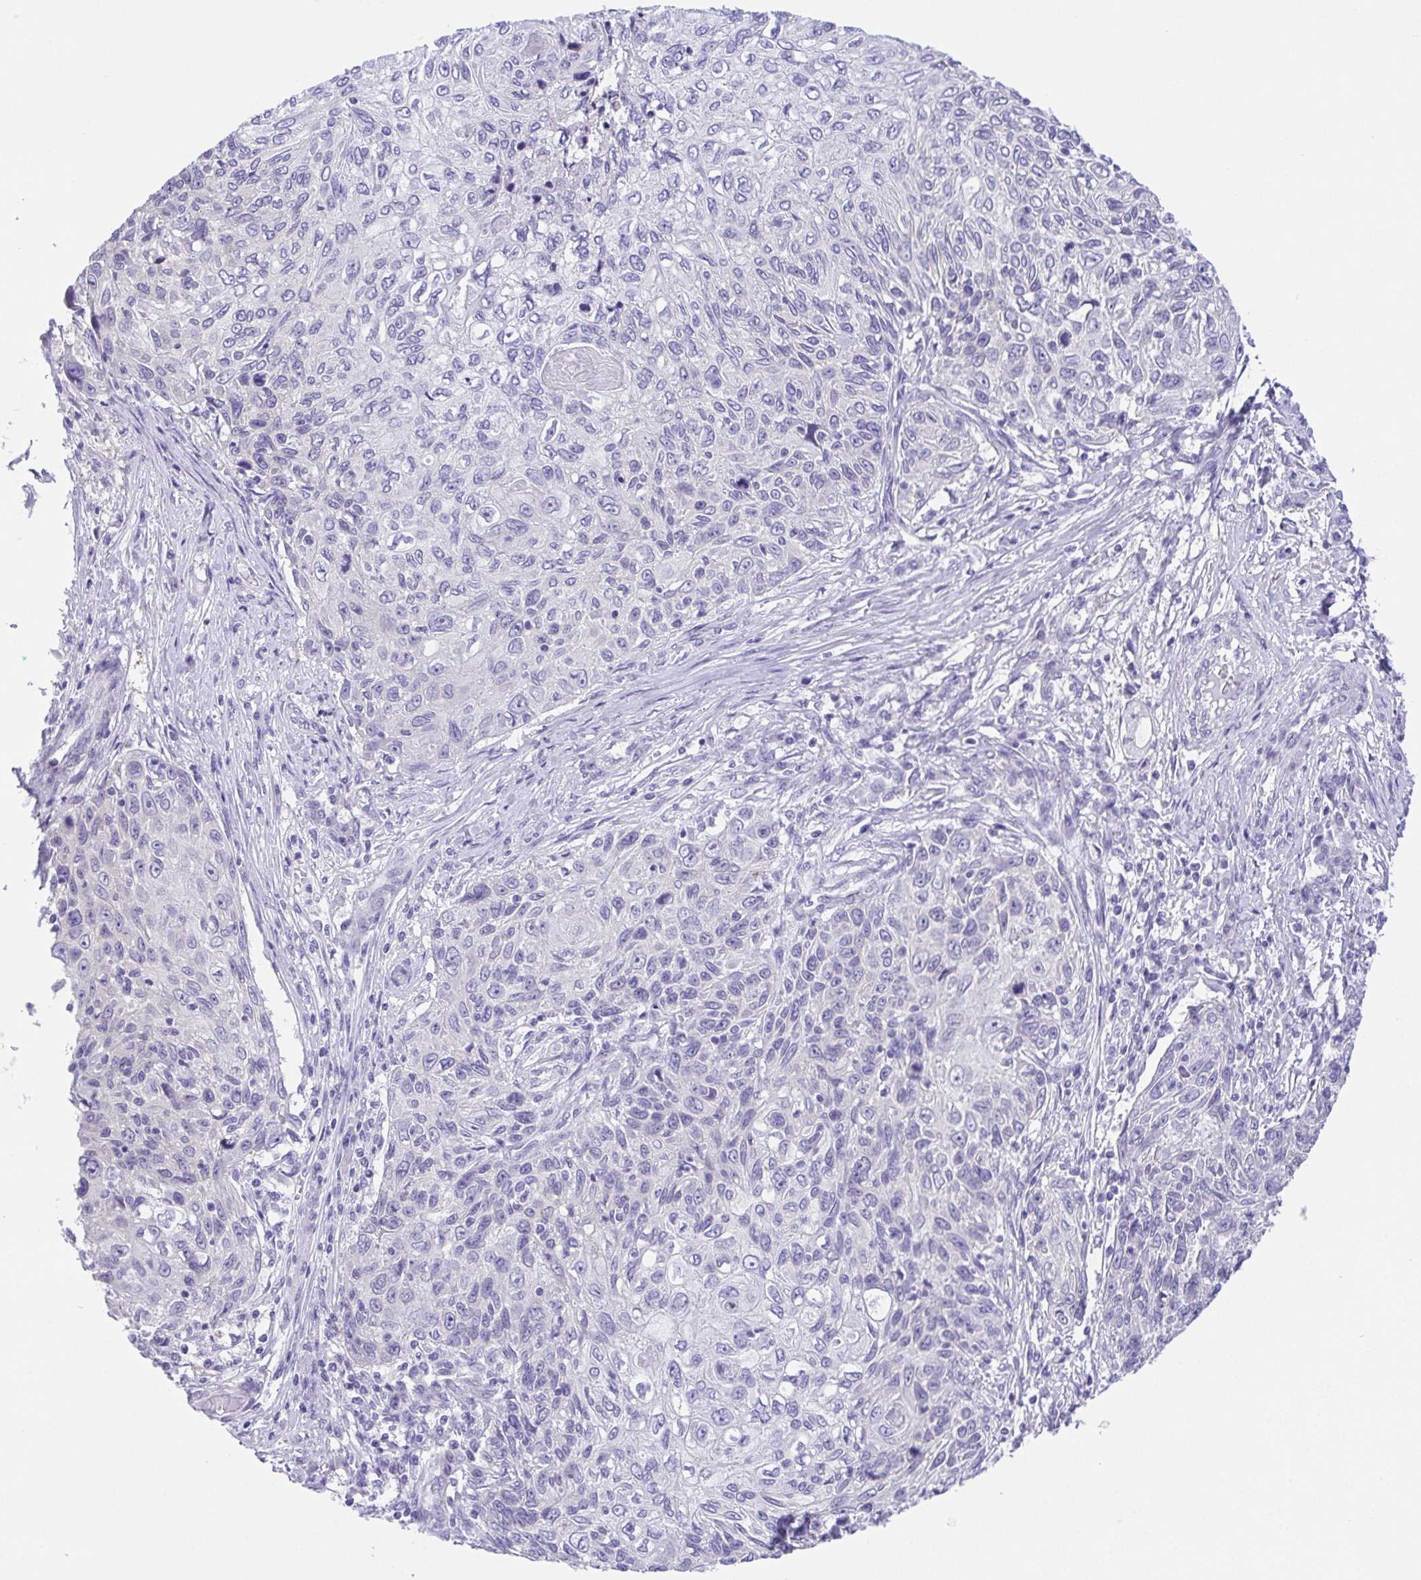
{"staining": {"intensity": "negative", "quantity": "none", "location": "none"}, "tissue": "skin cancer", "cell_type": "Tumor cells", "image_type": "cancer", "snomed": [{"axis": "morphology", "description": "Squamous cell carcinoma, NOS"}, {"axis": "topography", "description": "Skin"}], "caption": "Protein analysis of skin squamous cell carcinoma demonstrates no significant expression in tumor cells.", "gene": "LUZP4", "patient": {"sex": "male", "age": 92}}